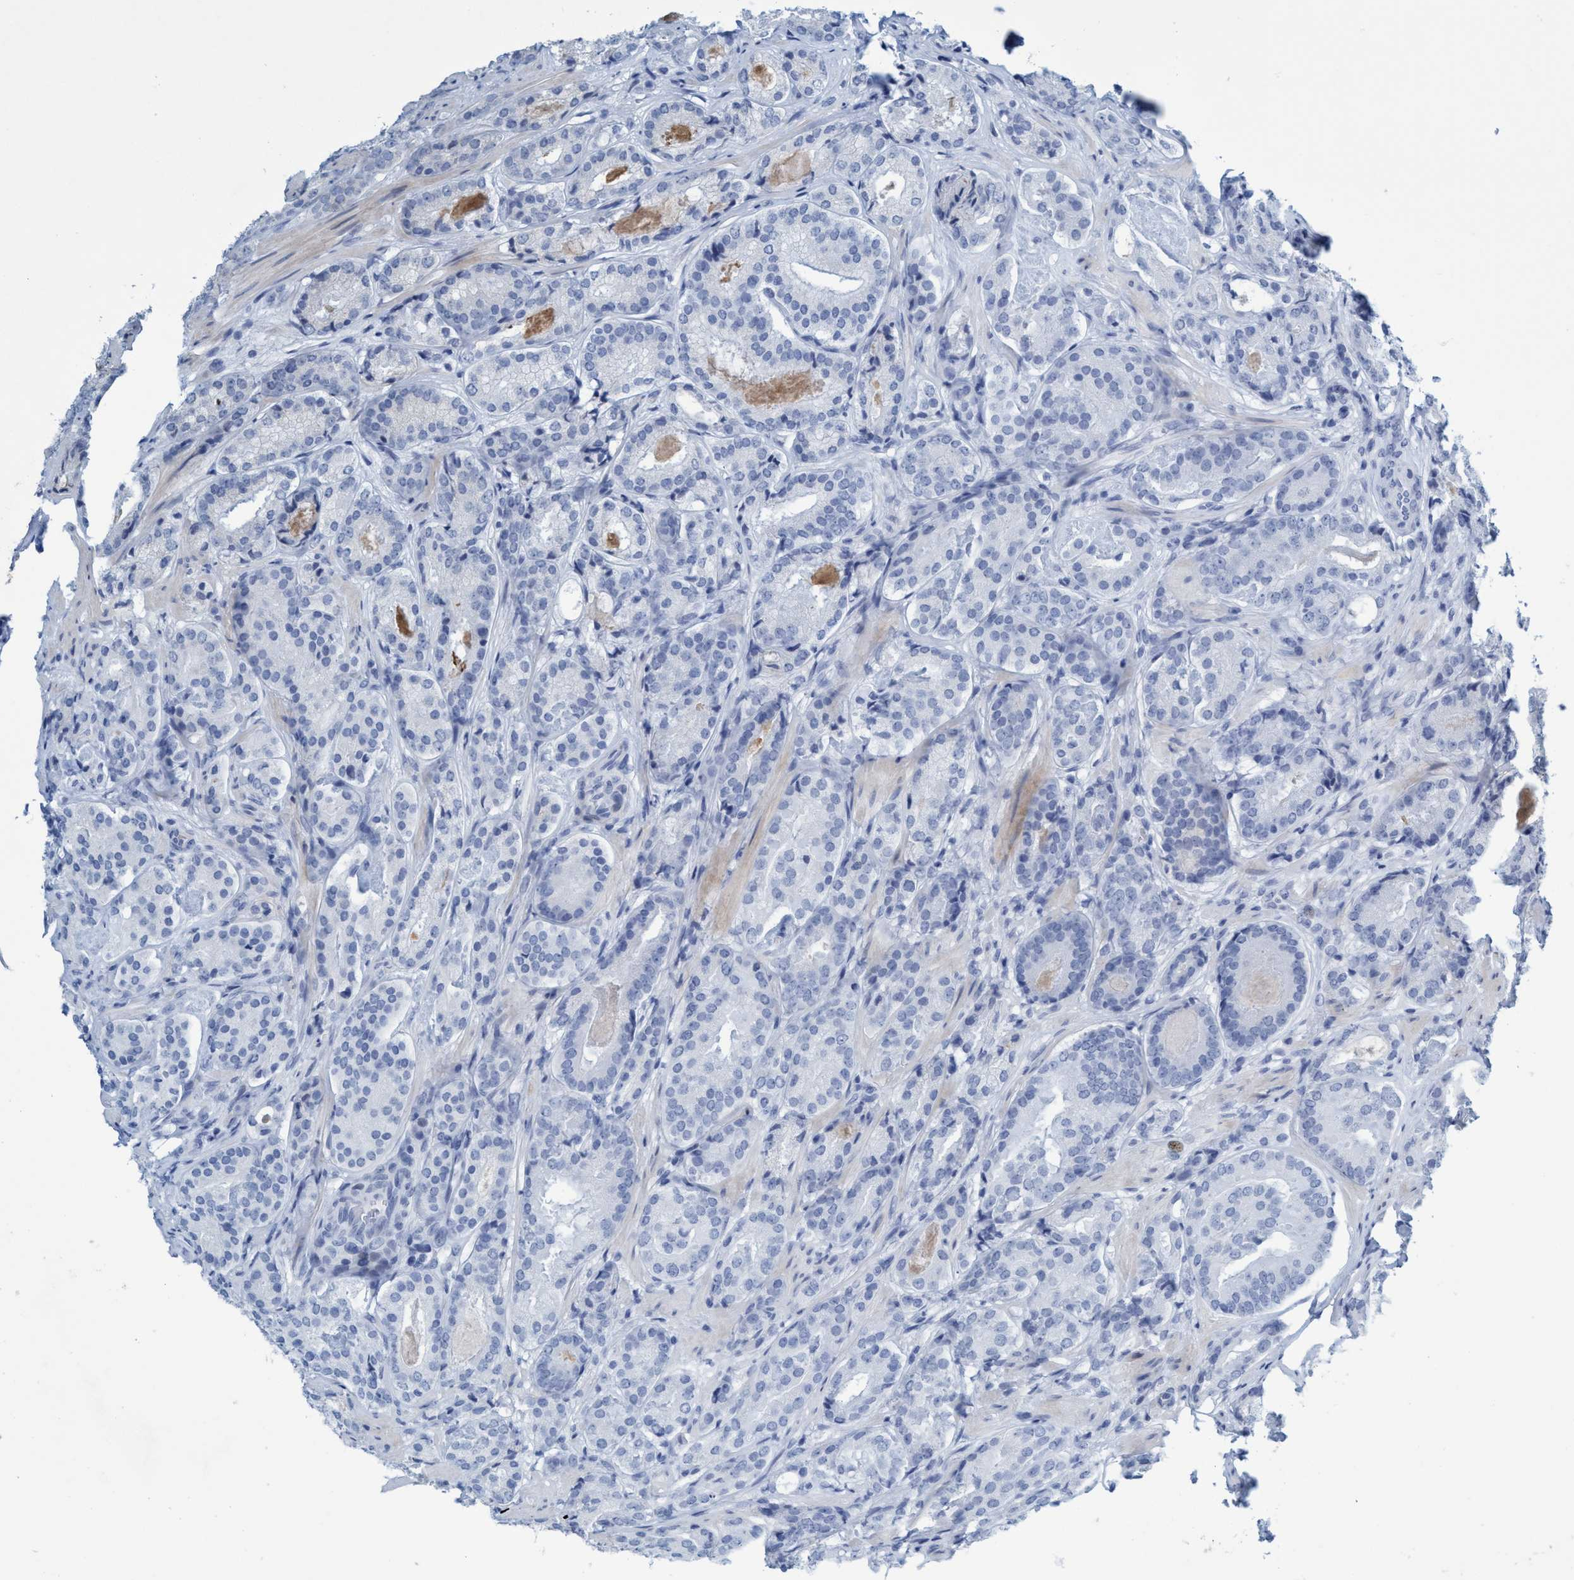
{"staining": {"intensity": "negative", "quantity": "none", "location": "none"}, "tissue": "prostate cancer", "cell_type": "Tumor cells", "image_type": "cancer", "snomed": [{"axis": "morphology", "description": "Adenocarcinoma, Low grade"}, {"axis": "topography", "description": "Prostate"}], "caption": "DAB immunohistochemical staining of prostate cancer reveals no significant positivity in tumor cells.", "gene": "RNF208", "patient": {"sex": "male", "age": 69}}